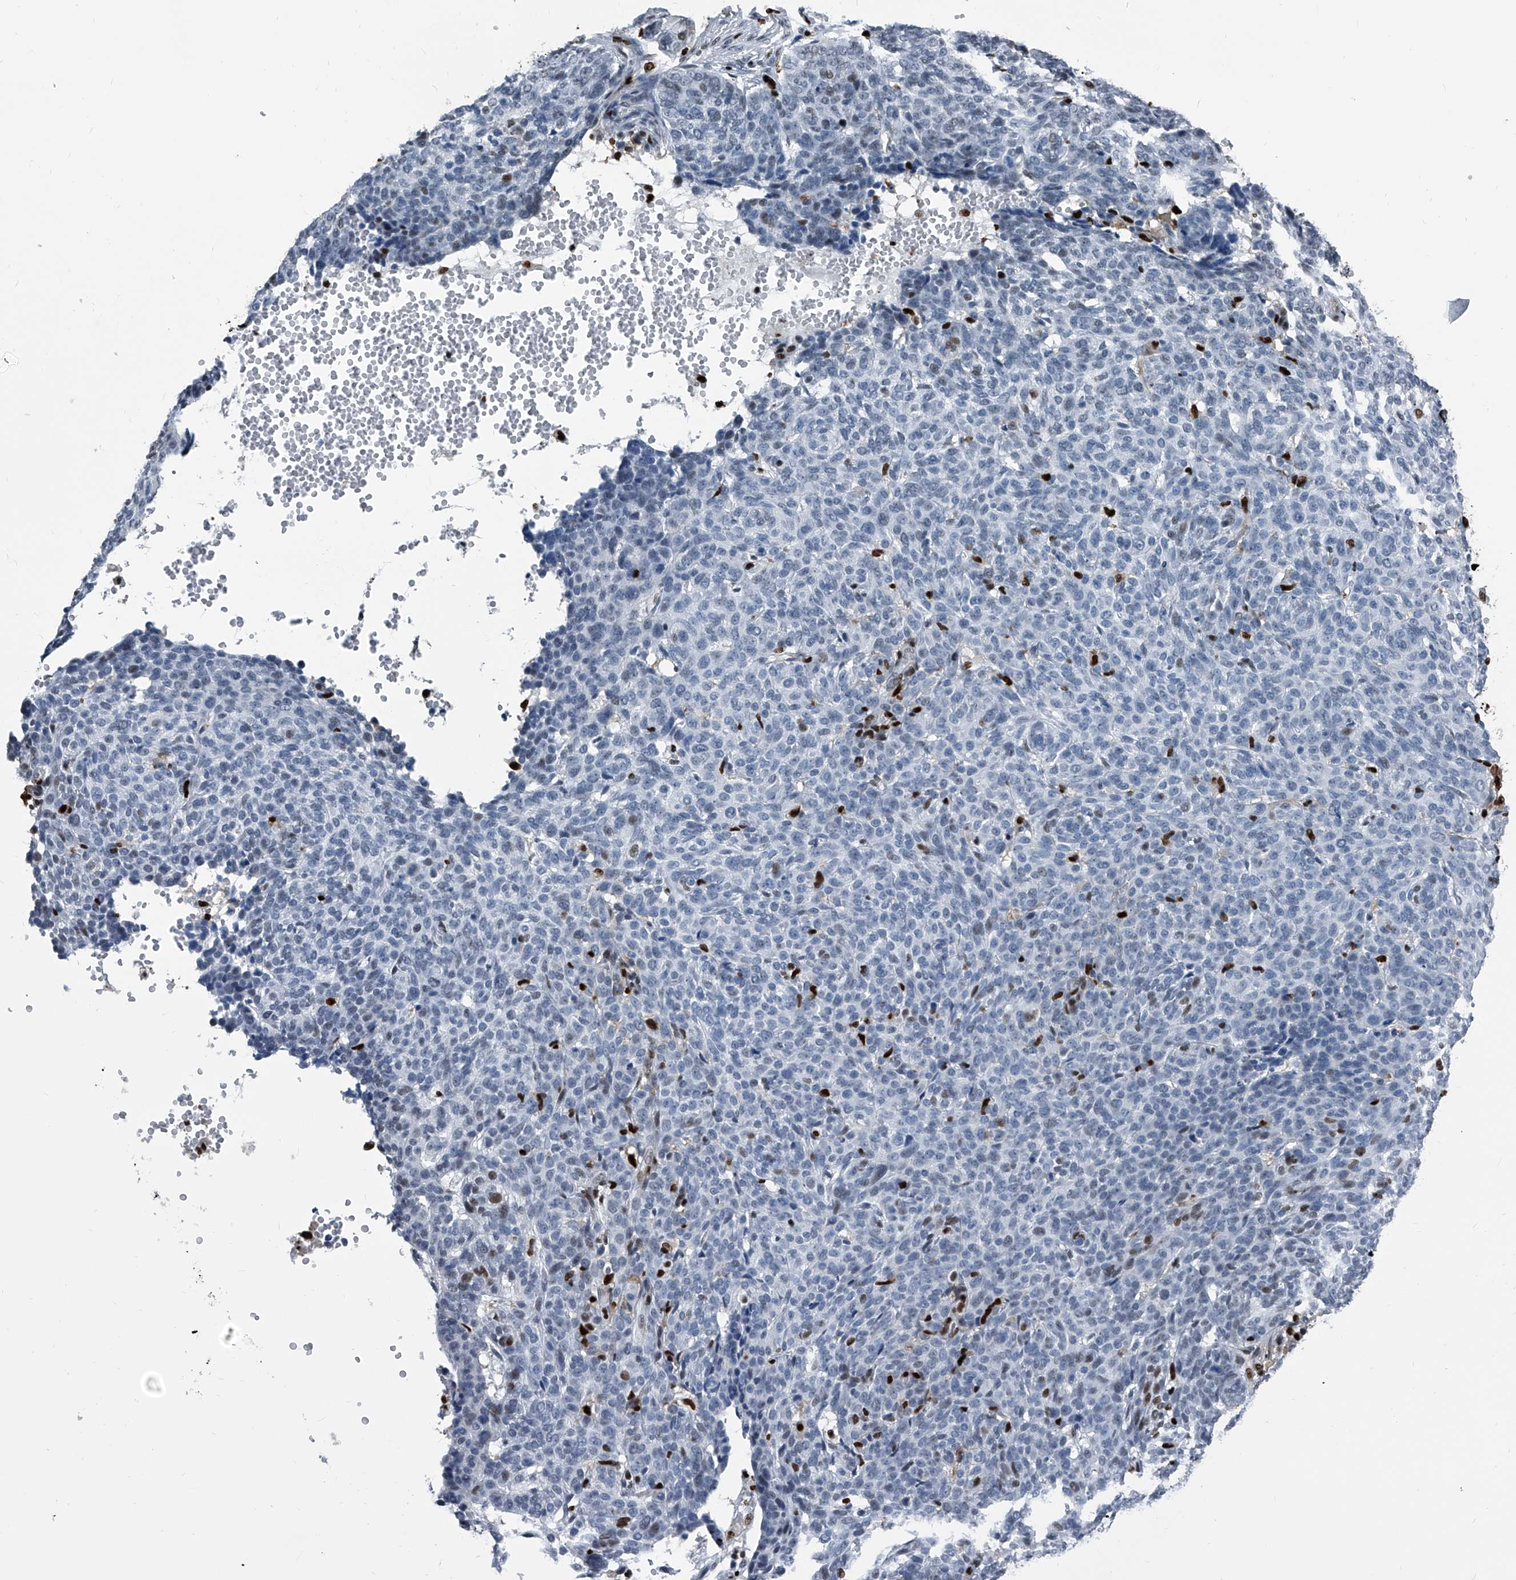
{"staining": {"intensity": "negative", "quantity": "none", "location": "none"}, "tissue": "skin cancer", "cell_type": "Tumor cells", "image_type": "cancer", "snomed": [{"axis": "morphology", "description": "Basal cell carcinoma"}, {"axis": "topography", "description": "Skin"}], "caption": "Immunohistochemistry (IHC) photomicrograph of skin cancer stained for a protein (brown), which demonstrates no staining in tumor cells. The staining is performed using DAB (3,3'-diaminobenzidine) brown chromogen with nuclei counter-stained in using hematoxylin.", "gene": "FKBP5", "patient": {"sex": "male", "age": 85}}